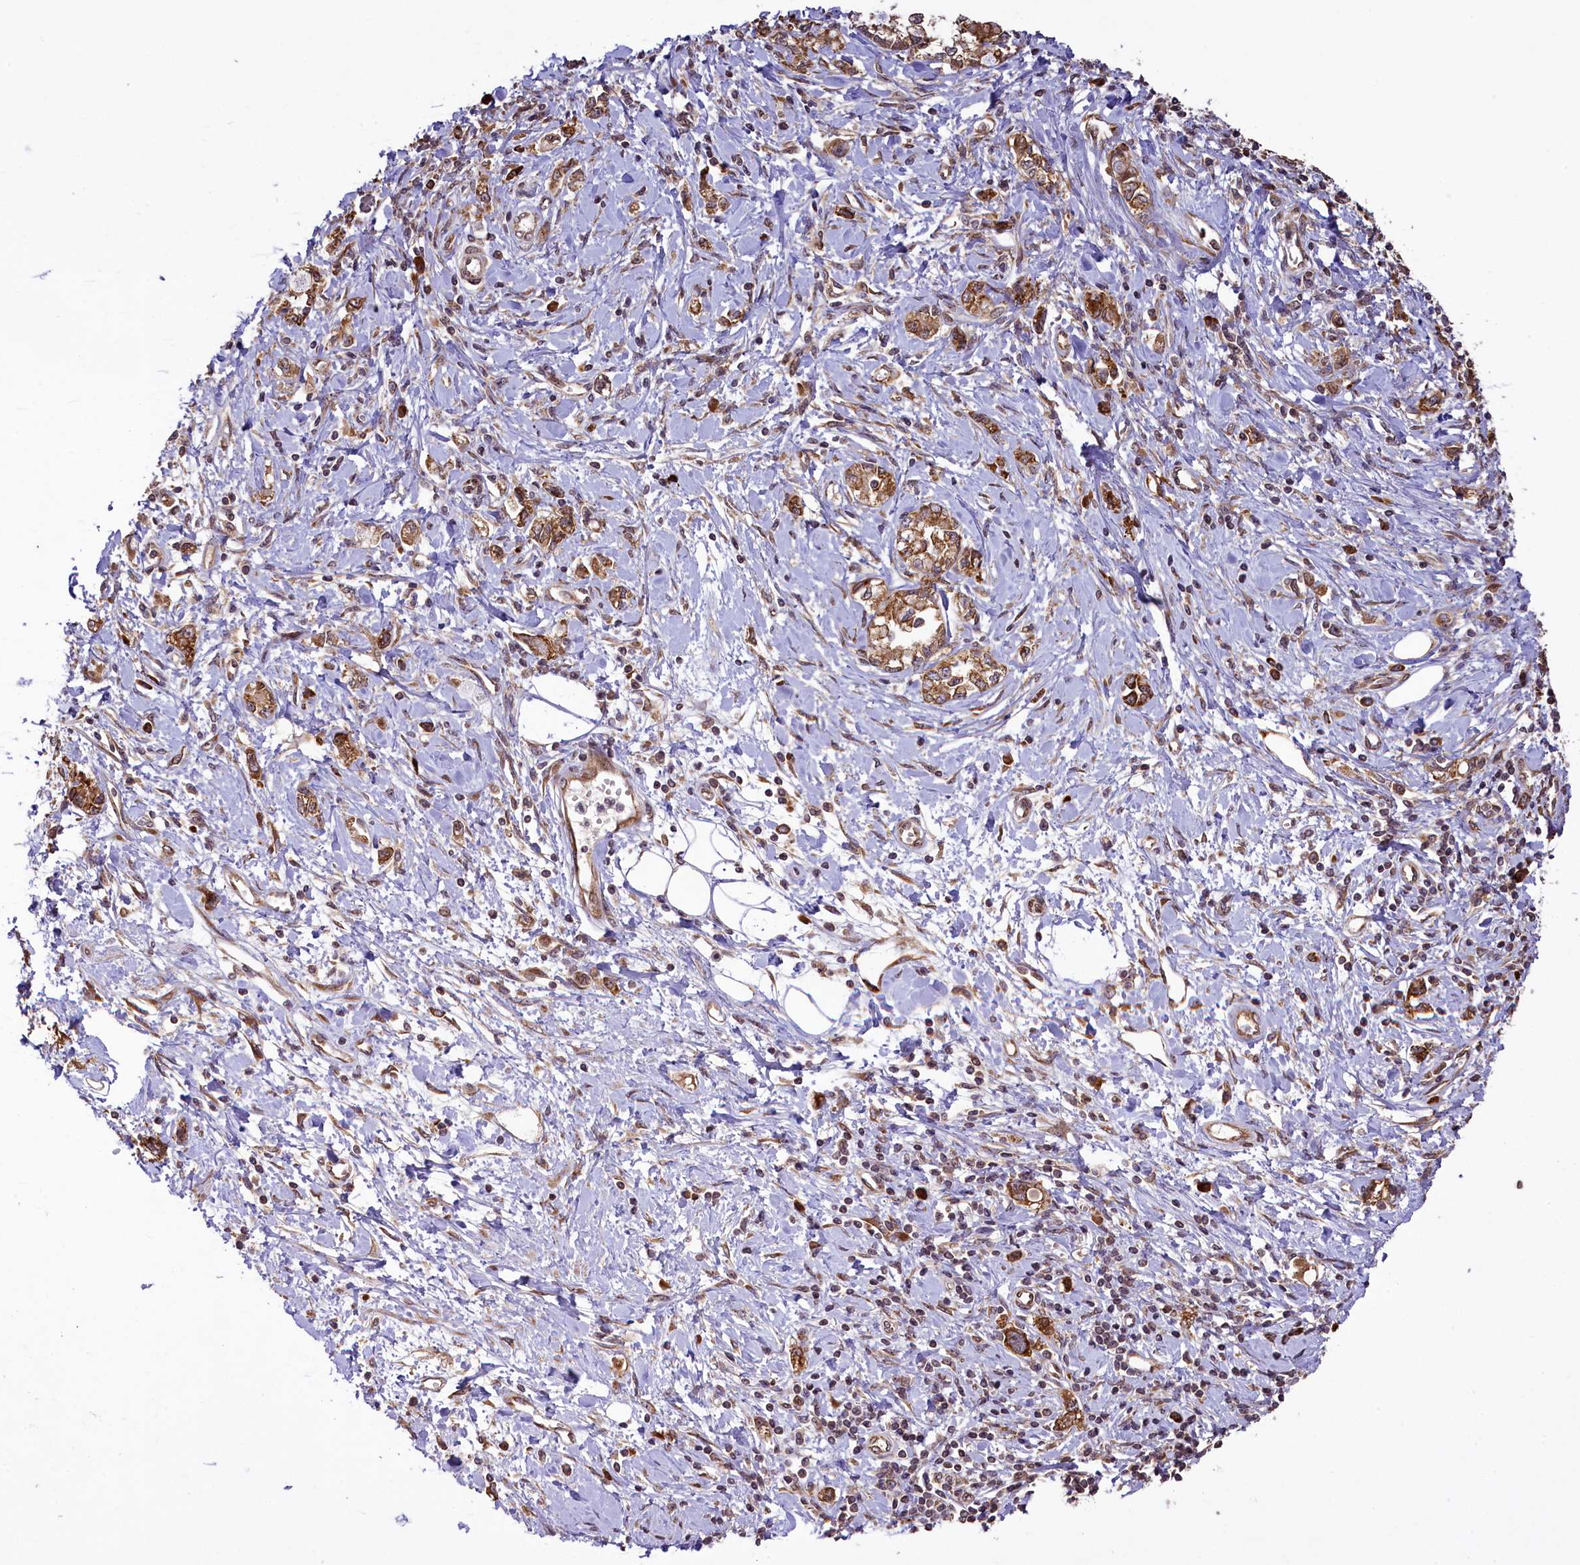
{"staining": {"intensity": "moderate", "quantity": ">75%", "location": "cytoplasmic/membranous"}, "tissue": "stomach cancer", "cell_type": "Tumor cells", "image_type": "cancer", "snomed": [{"axis": "morphology", "description": "Adenocarcinoma, NOS"}, {"axis": "topography", "description": "Stomach"}], "caption": "This is an image of immunohistochemistry (IHC) staining of adenocarcinoma (stomach), which shows moderate staining in the cytoplasmic/membranous of tumor cells.", "gene": "LARP4", "patient": {"sex": "female", "age": 76}}